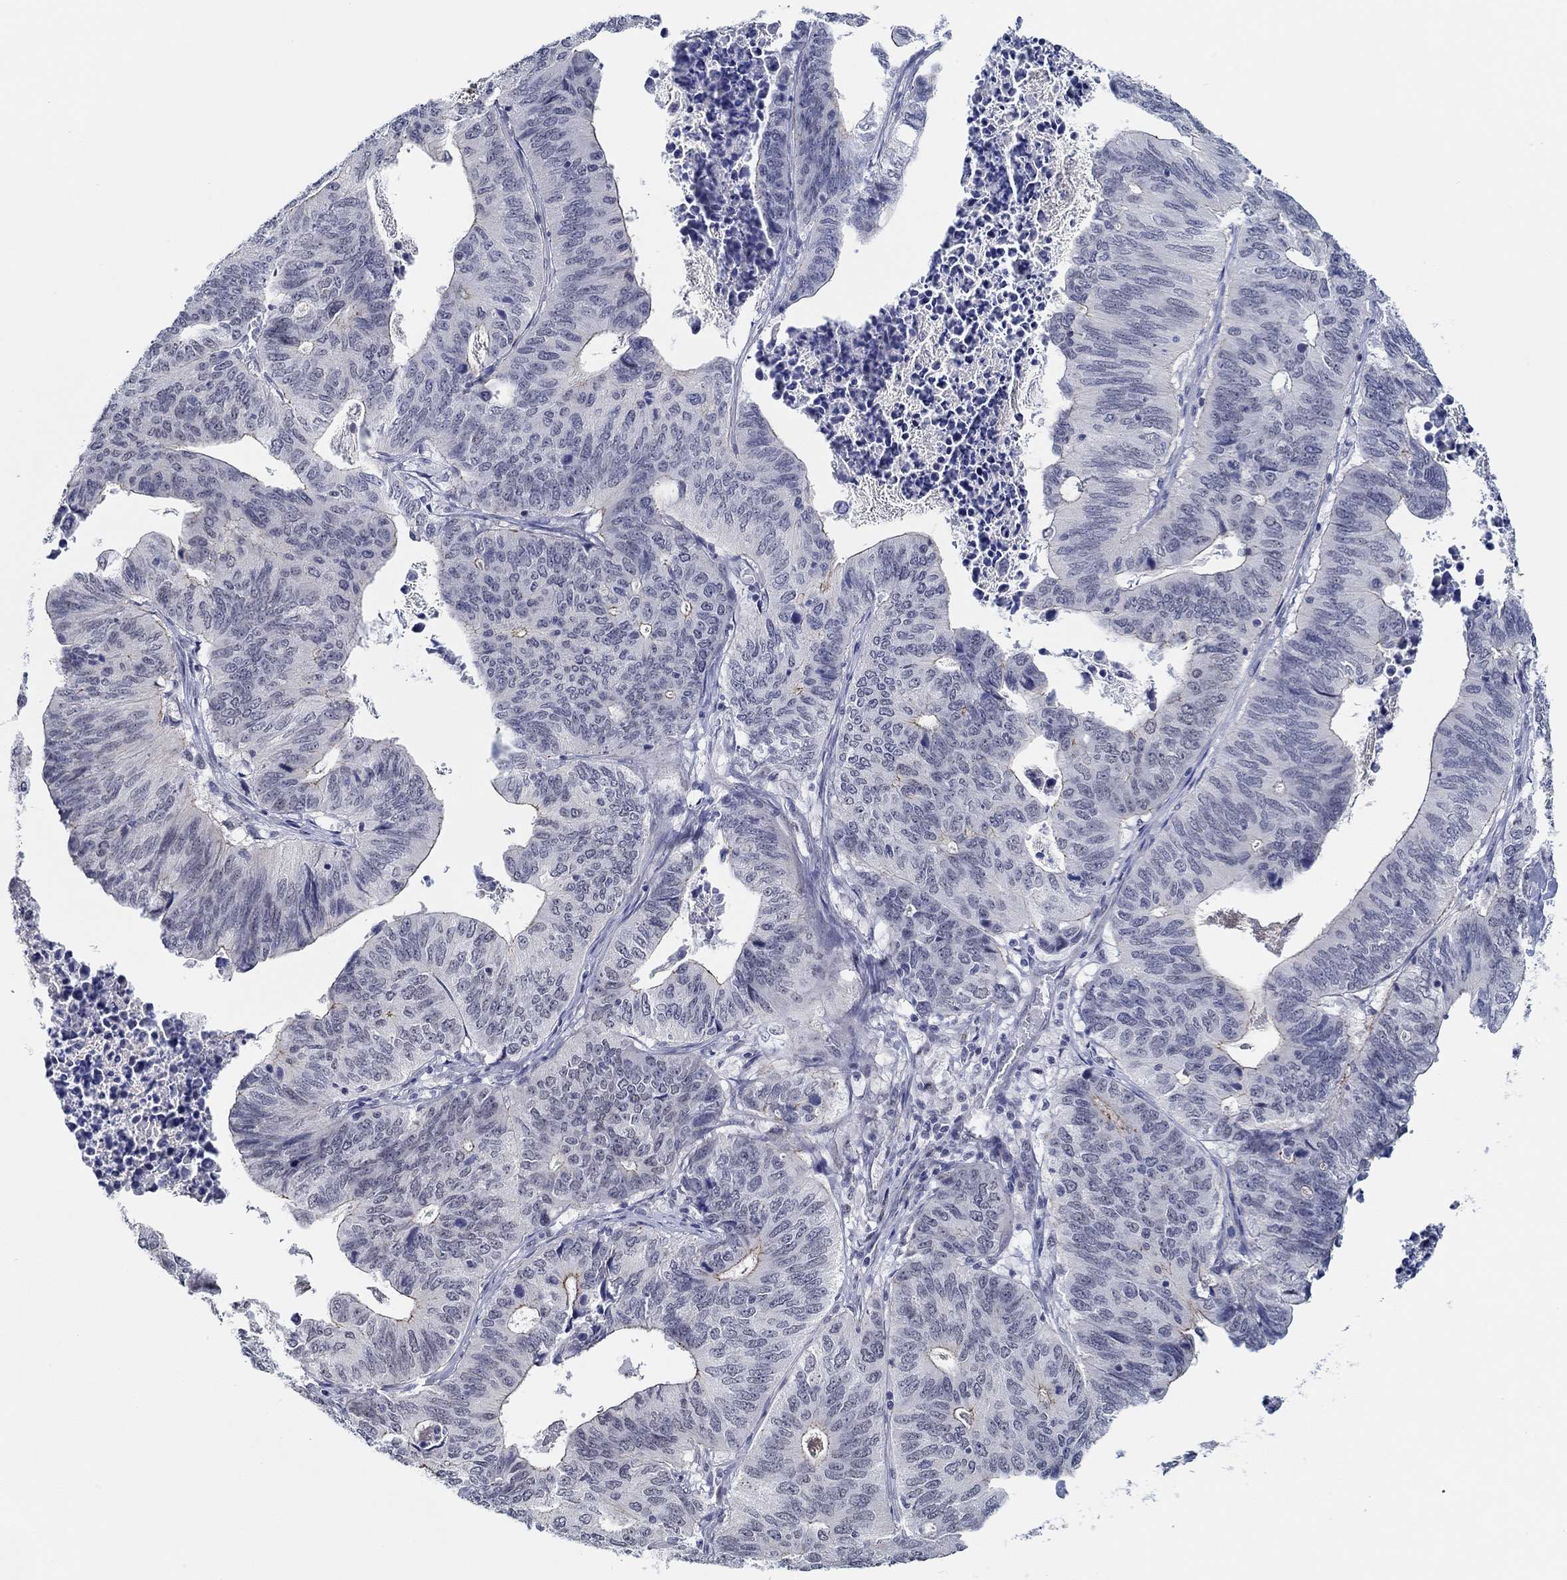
{"staining": {"intensity": "weak", "quantity": "<25%", "location": "cytoplasmic/membranous"}, "tissue": "stomach cancer", "cell_type": "Tumor cells", "image_type": "cancer", "snomed": [{"axis": "morphology", "description": "Adenocarcinoma, NOS"}, {"axis": "topography", "description": "Stomach, upper"}], "caption": "Adenocarcinoma (stomach) stained for a protein using IHC exhibits no expression tumor cells.", "gene": "SLC34A1", "patient": {"sex": "female", "age": 67}}